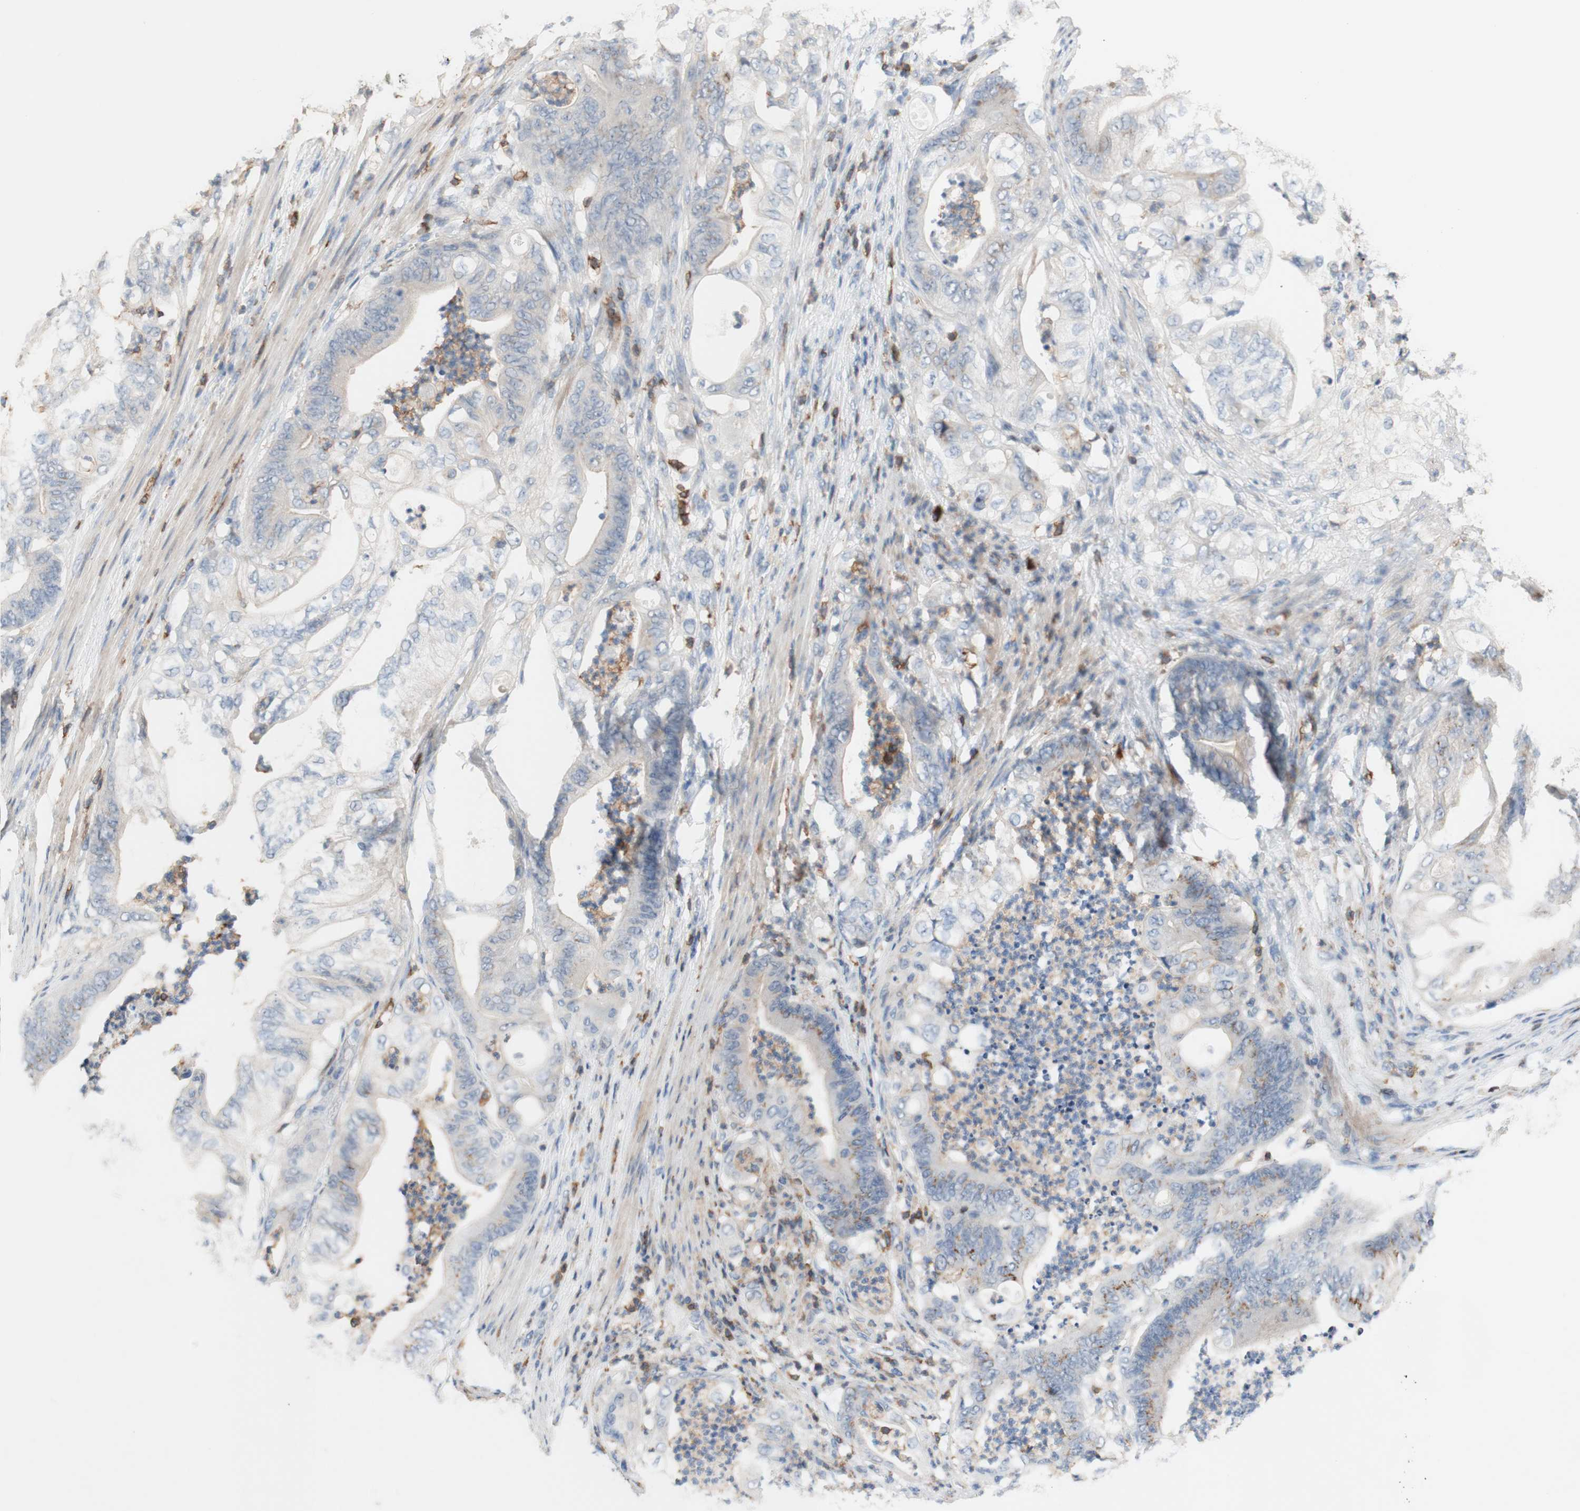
{"staining": {"intensity": "weak", "quantity": "<25%", "location": "cytoplasmic/membranous"}, "tissue": "stomach cancer", "cell_type": "Tumor cells", "image_type": "cancer", "snomed": [{"axis": "morphology", "description": "Adenocarcinoma, NOS"}, {"axis": "topography", "description": "Stomach"}], "caption": "The IHC micrograph has no significant staining in tumor cells of stomach cancer (adenocarcinoma) tissue.", "gene": "SPINK6", "patient": {"sex": "female", "age": 73}}